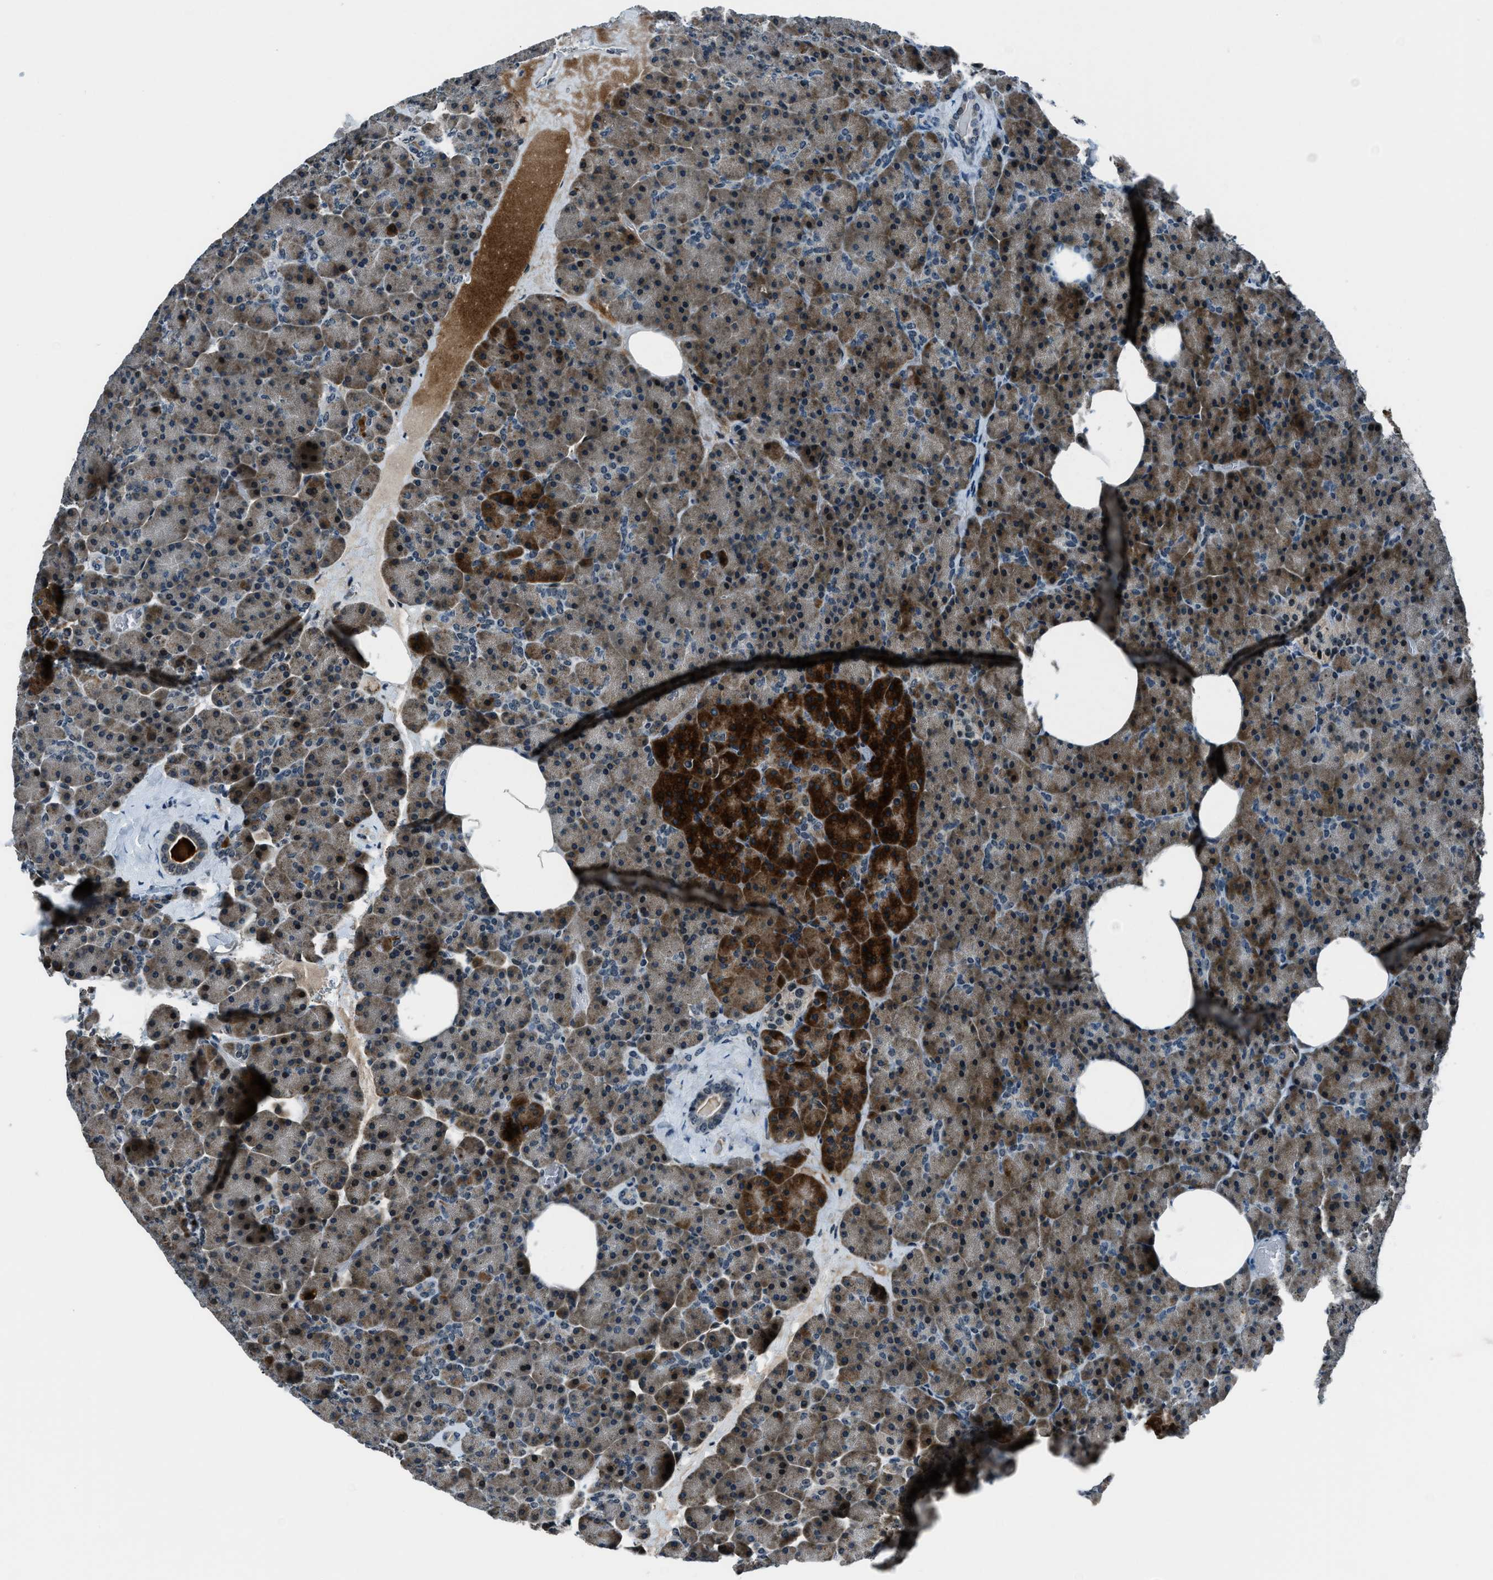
{"staining": {"intensity": "strong", "quantity": "25%-75%", "location": "cytoplasmic/membranous"}, "tissue": "pancreas", "cell_type": "Exocrine glandular cells", "image_type": "normal", "snomed": [{"axis": "morphology", "description": "Normal tissue, NOS"}, {"axis": "morphology", "description": "Carcinoid, malignant, NOS"}, {"axis": "topography", "description": "Pancreas"}], "caption": "Pancreas stained for a protein (brown) demonstrates strong cytoplasmic/membranous positive positivity in about 25%-75% of exocrine glandular cells.", "gene": "ACTL9", "patient": {"sex": "female", "age": 35}}